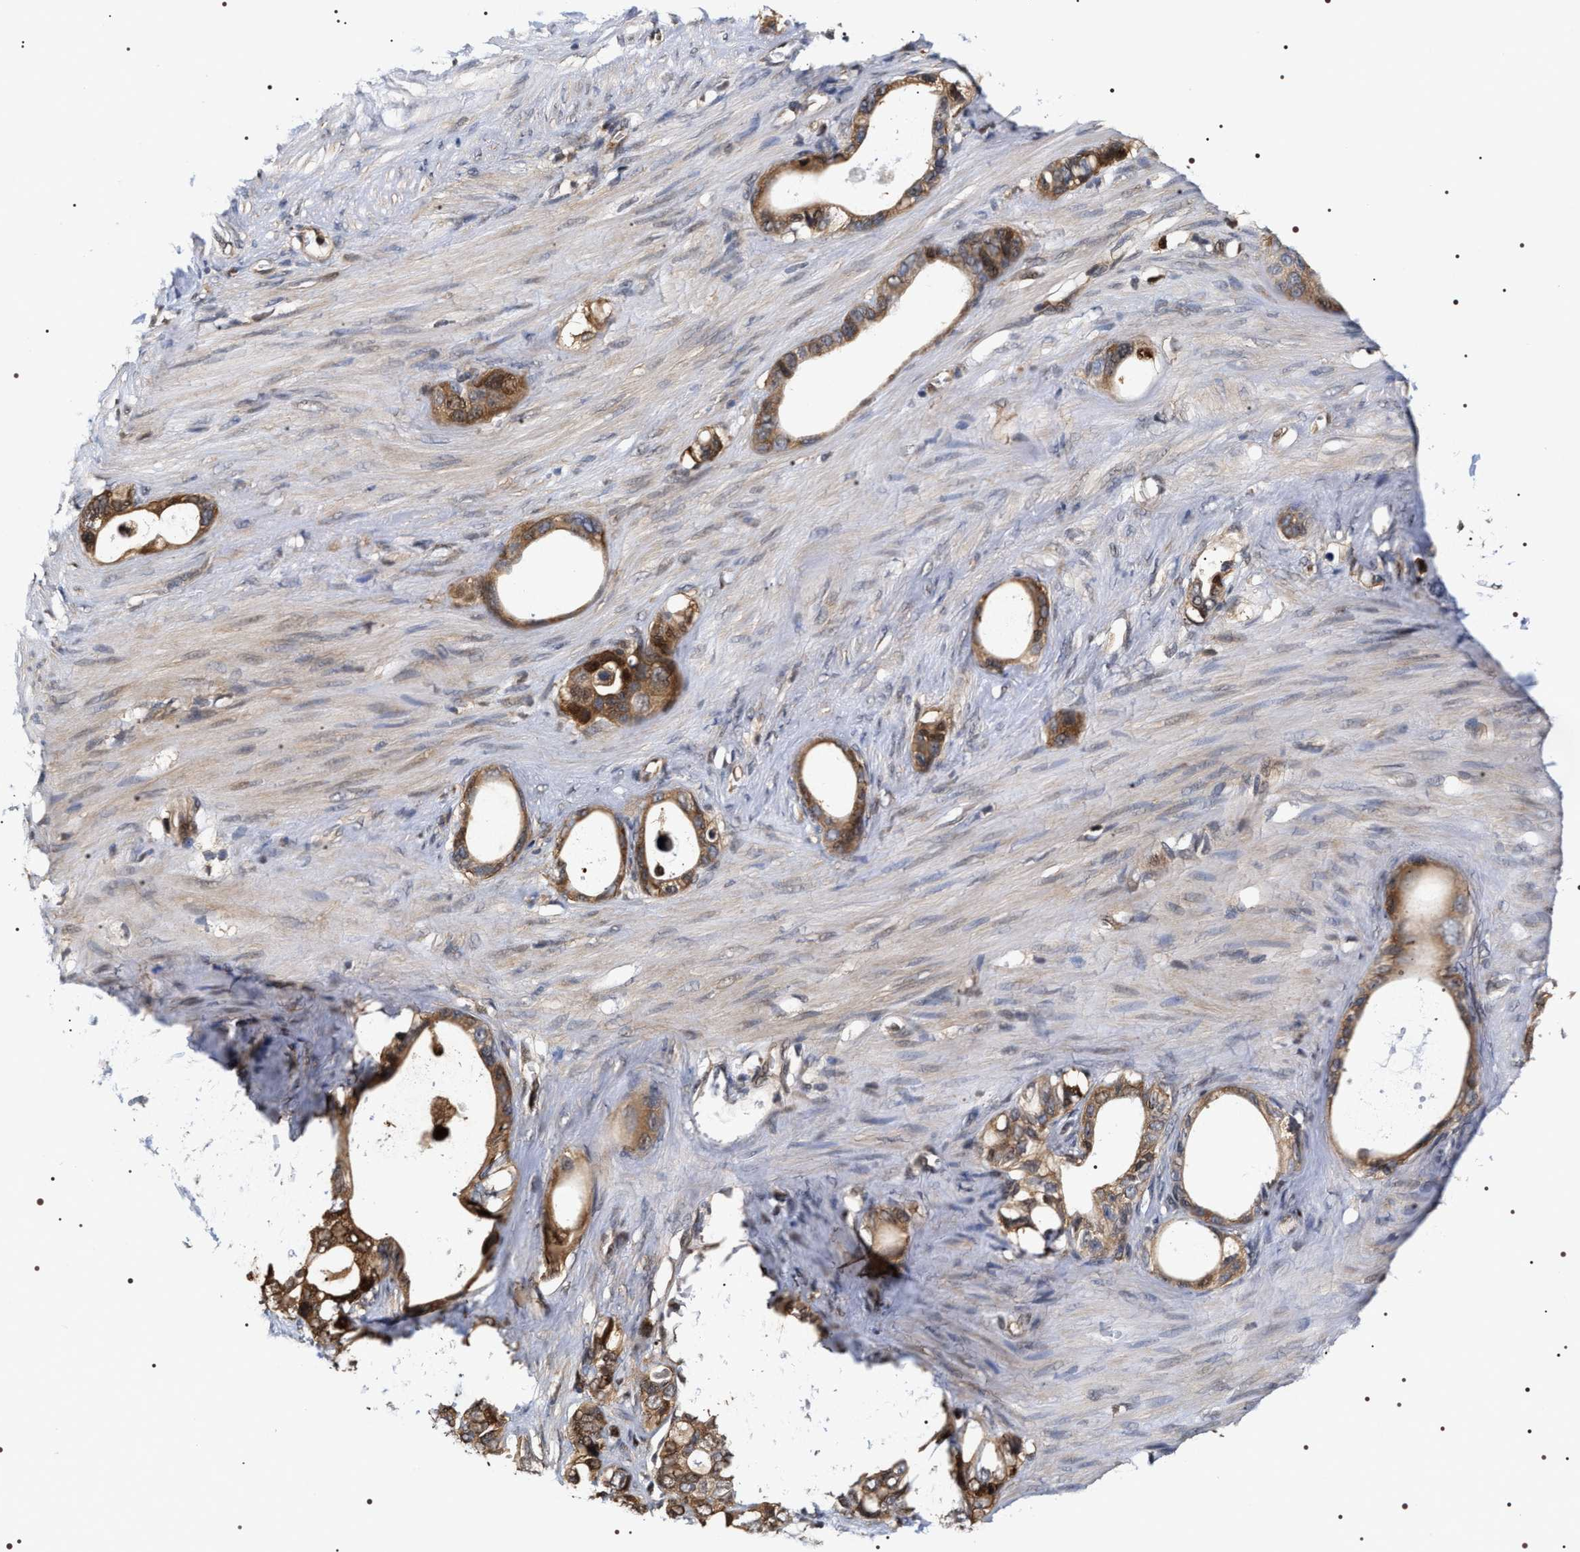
{"staining": {"intensity": "moderate", "quantity": ">75%", "location": "cytoplasmic/membranous,nuclear"}, "tissue": "stomach cancer", "cell_type": "Tumor cells", "image_type": "cancer", "snomed": [{"axis": "morphology", "description": "Adenocarcinoma, NOS"}, {"axis": "topography", "description": "Stomach"}], "caption": "Brown immunohistochemical staining in adenocarcinoma (stomach) exhibits moderate cytoplasmic/membranous and nuclear positivity in approximately >75% of tumor cells.", "gene": "BAG6", "patient": {"sex": "female", "age": 75}}